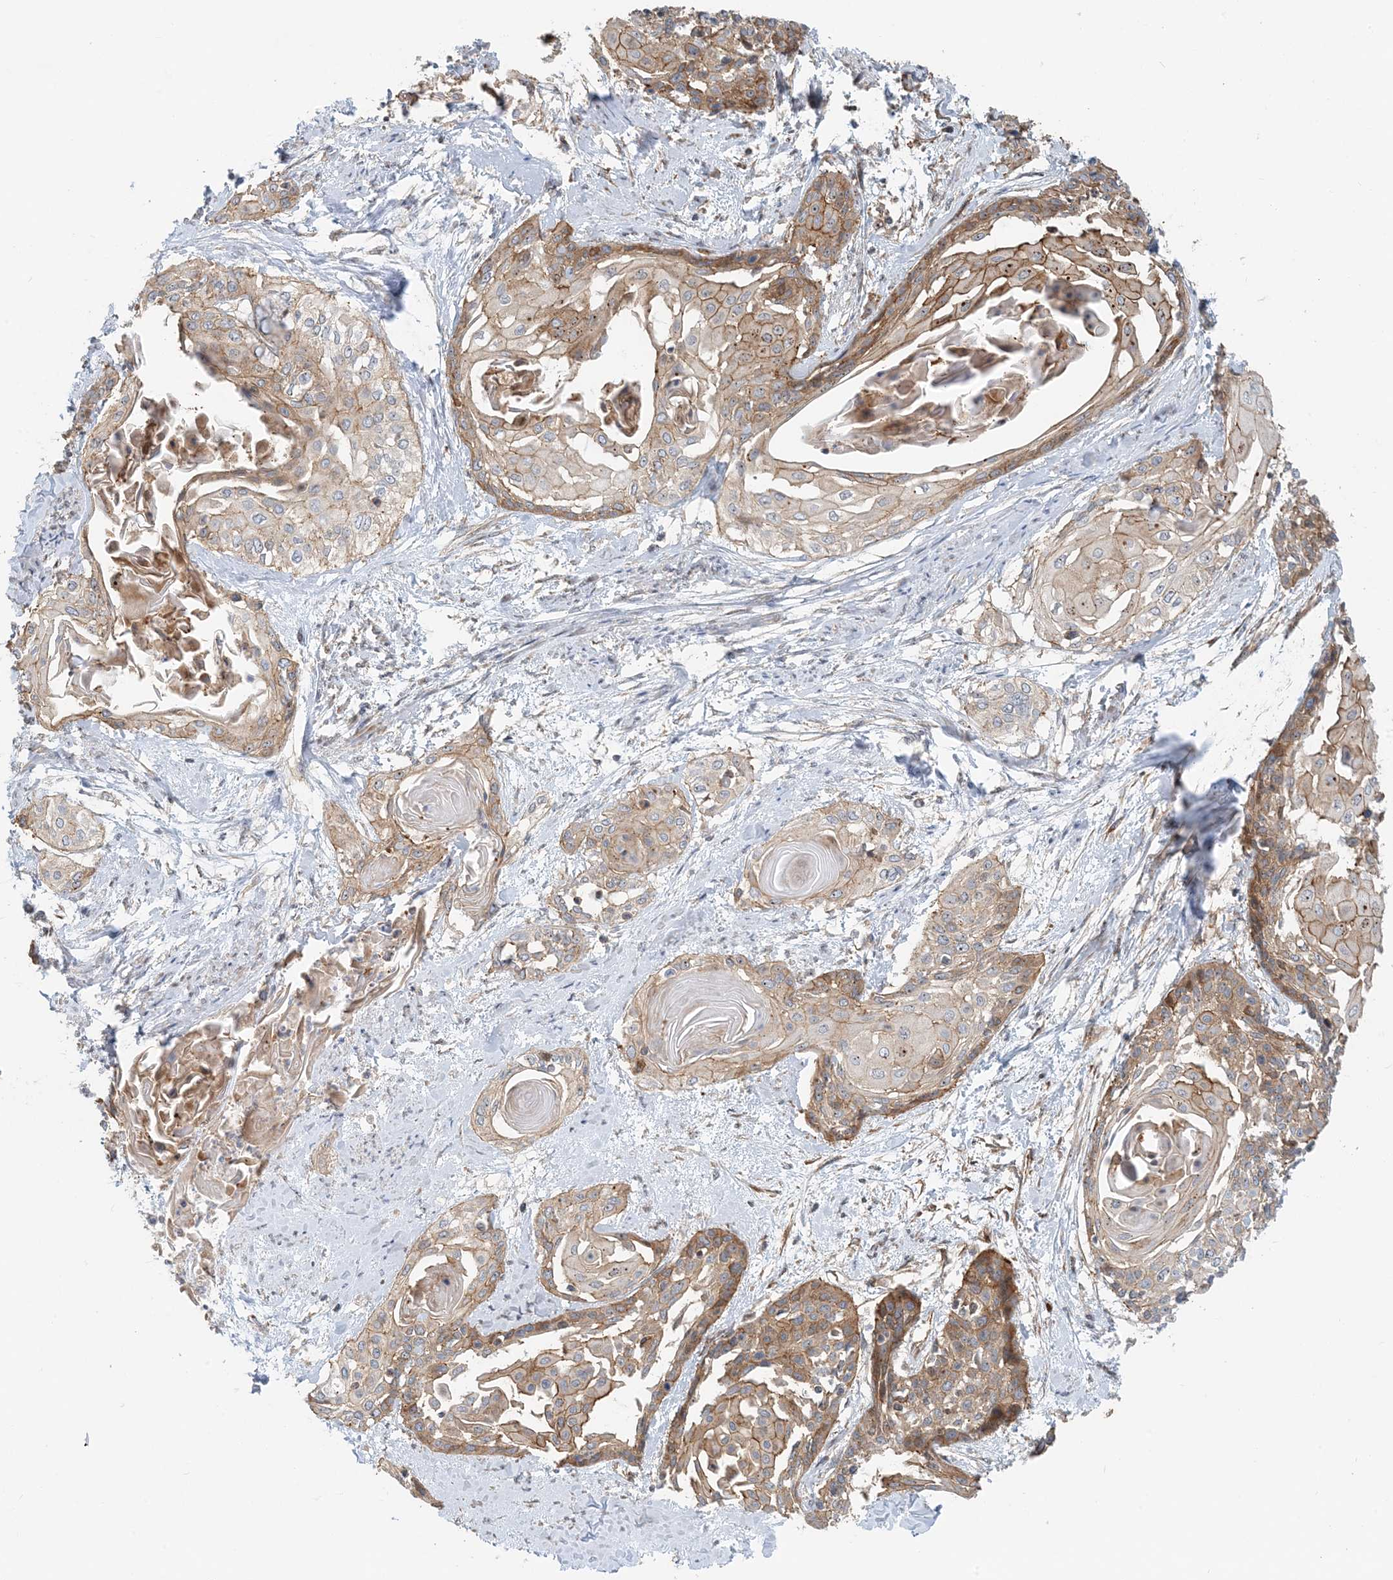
{"staining": {"intensity": "moderate", "quantity": ">75%", "location": "cytoplasmic/membranous"}, "tissue": "cervical cancer", "cell_type": "Tumor cells", "image_type": "cancer", "snomed": [{"axis": "morphology", "description": "Squamous cell carcinoma, NOS"}, {"axis": "topography", "description": "Cervix"}], "caption": "DAB immunohistochemical staining of human cervical cancer (squamous cell carcinoma) reveals moderate cytoplasmic/membranous protein expression in approximately >75% of tumor cells. (DAB IHC, brown staining for protein, blue staining for nuclei).", "gene": "MYL5", "patient": {"sex": "female", "age": 57}}